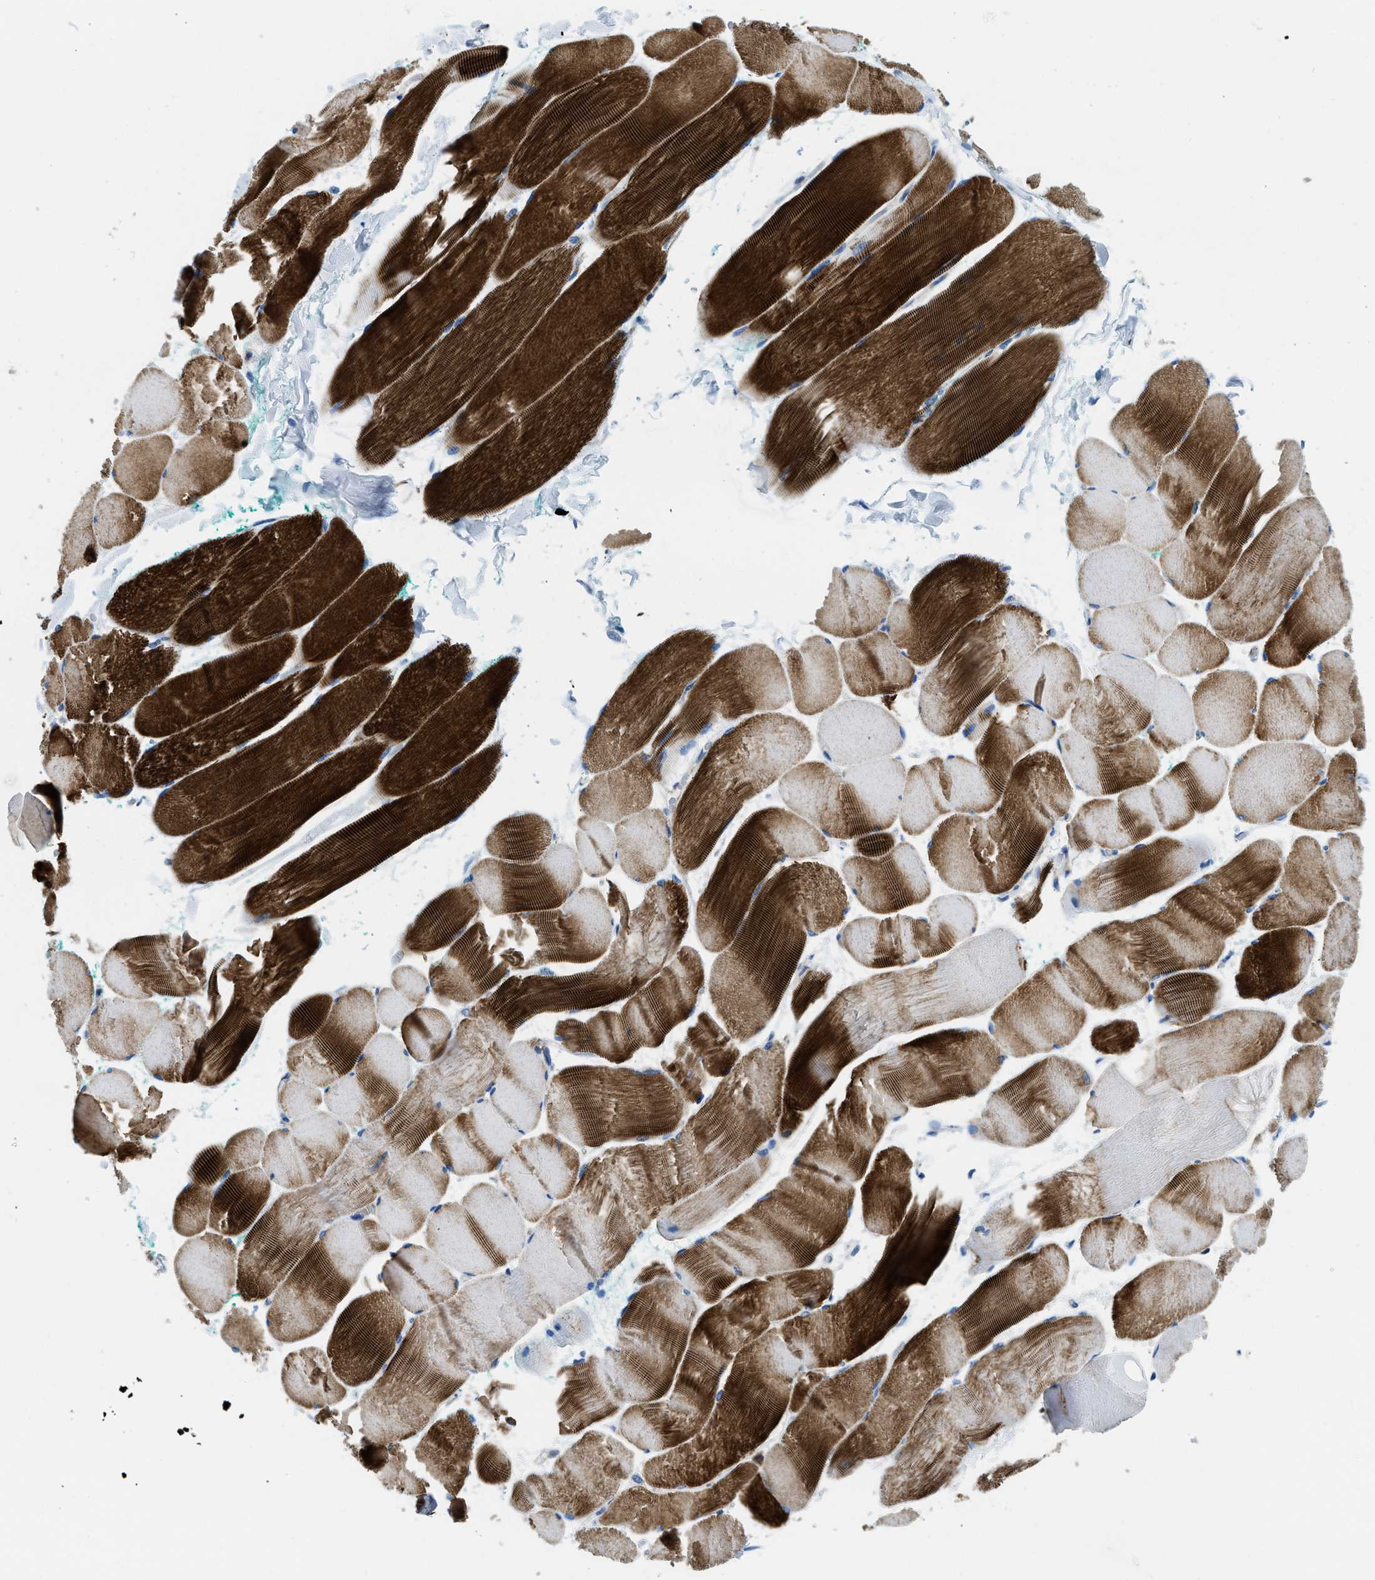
{"staining": {"intensity": "strong", "quantity": ">75%", "location": "cytoplasmic/membranous"}, "tissue": "skeletal muscle", "cell_type": "Myocytes", "image_type": "normal", "snomed": [{"axis": "morphology", "description": "Normal tissue, NOS"}, {"axis": "morphology", "description": "Squamous cell carcinoma, NOS"}, {"axis": "topography", "description": "Skeletal muscle"}], "caption": "Myocytes reveal strong cytoplasmic/membranous staining in approximately >75% of cells in benign skeletal muscle.", "gene": "CUTA", "patient": {"sex": "male", "age": 51}}